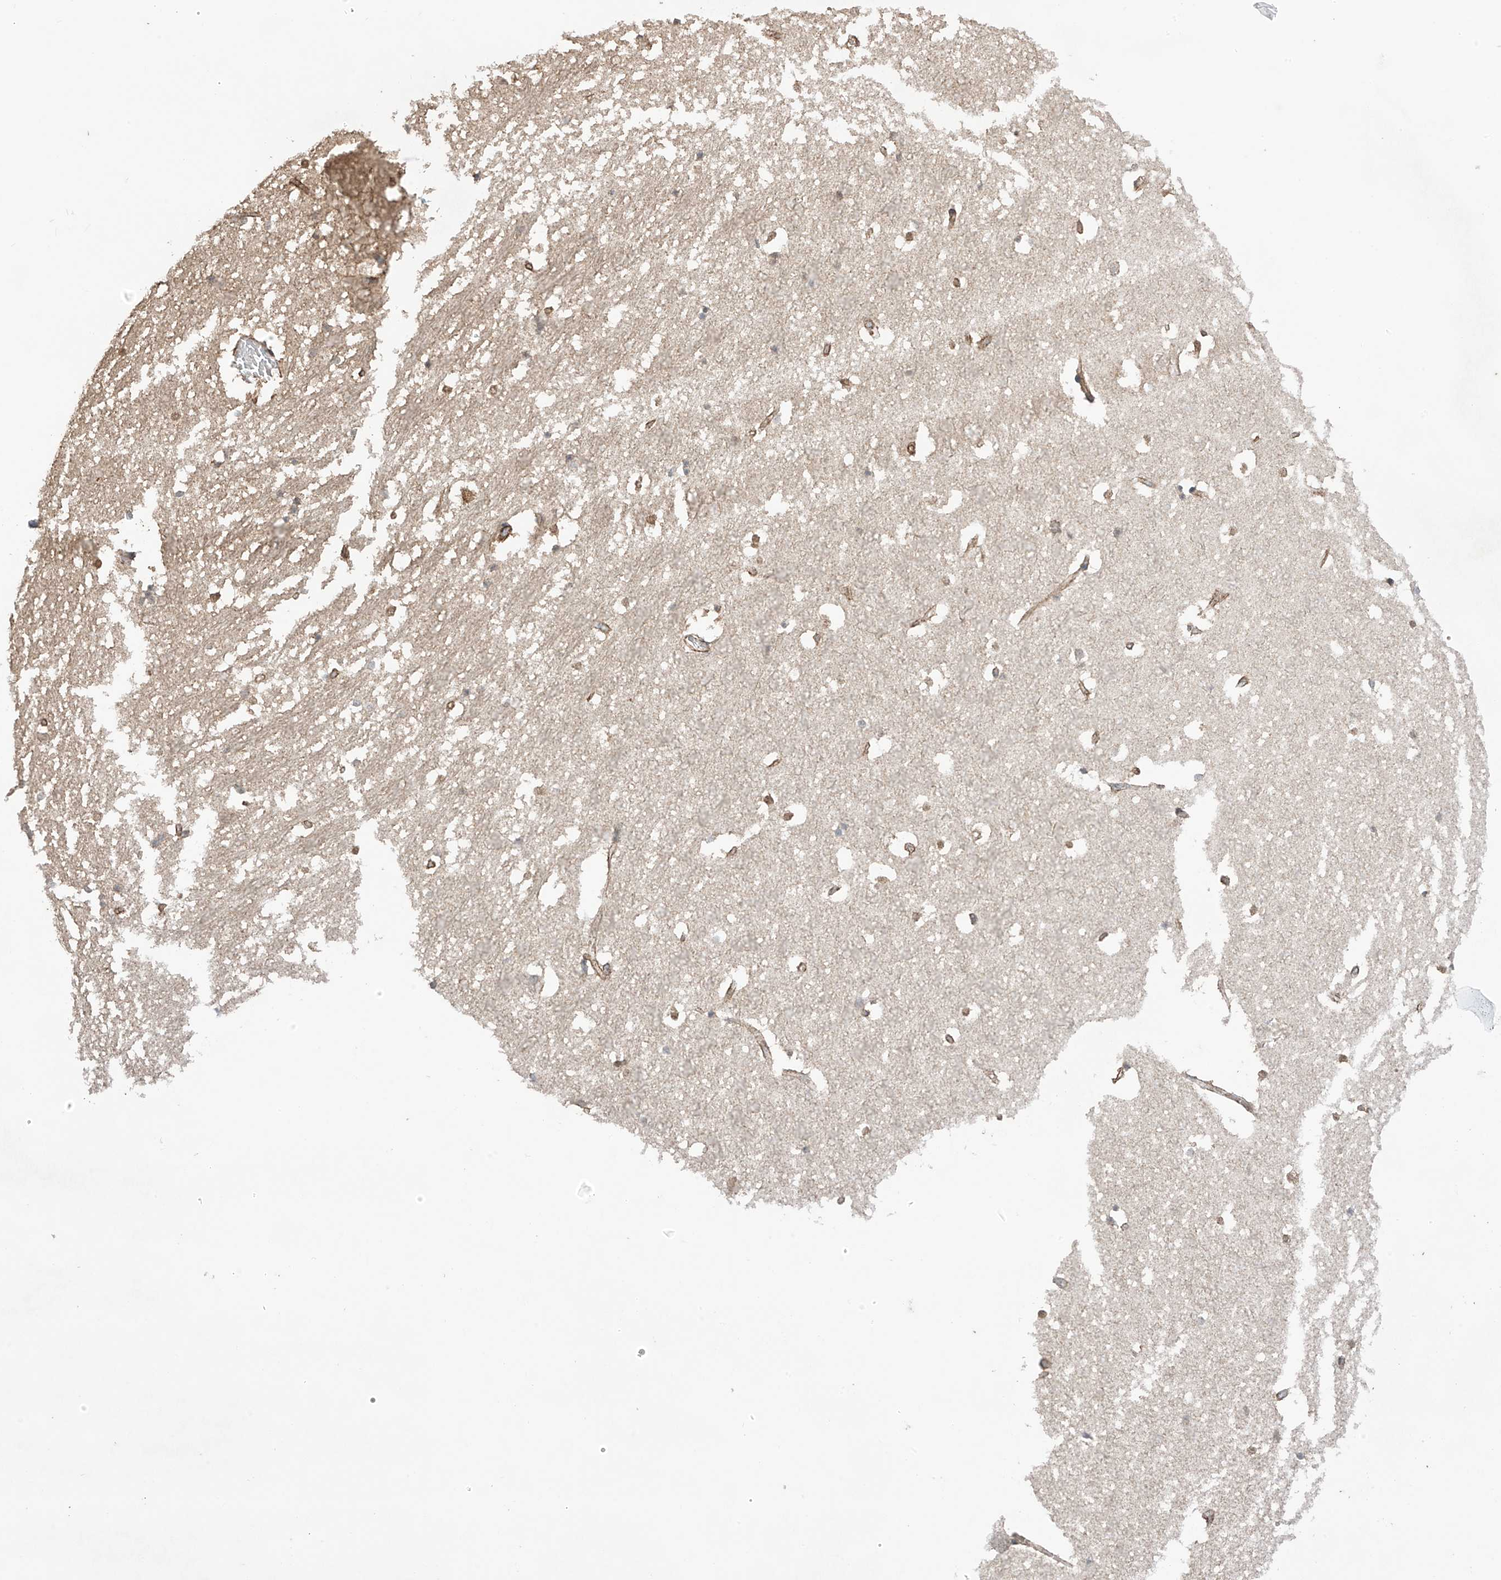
{"staining": {"intensity": "weak", "quantity": "<25%", "location": "nuclear"}, "tissue": "hippocampus", "cell_type": "Glial cells", "image_type": "normal", "snomed": [{"axis": "morphology", "description": "Normal tissue, NOS"}, {"axis": "topography", "description": "Hippocampus"}], "caption": "Immunohistochemical staining of unremarkable hippocampus exhibits no significant positivity in glial cells.", "gene": "TTLL5", "patient": {"sex": "female", "age": 52}}